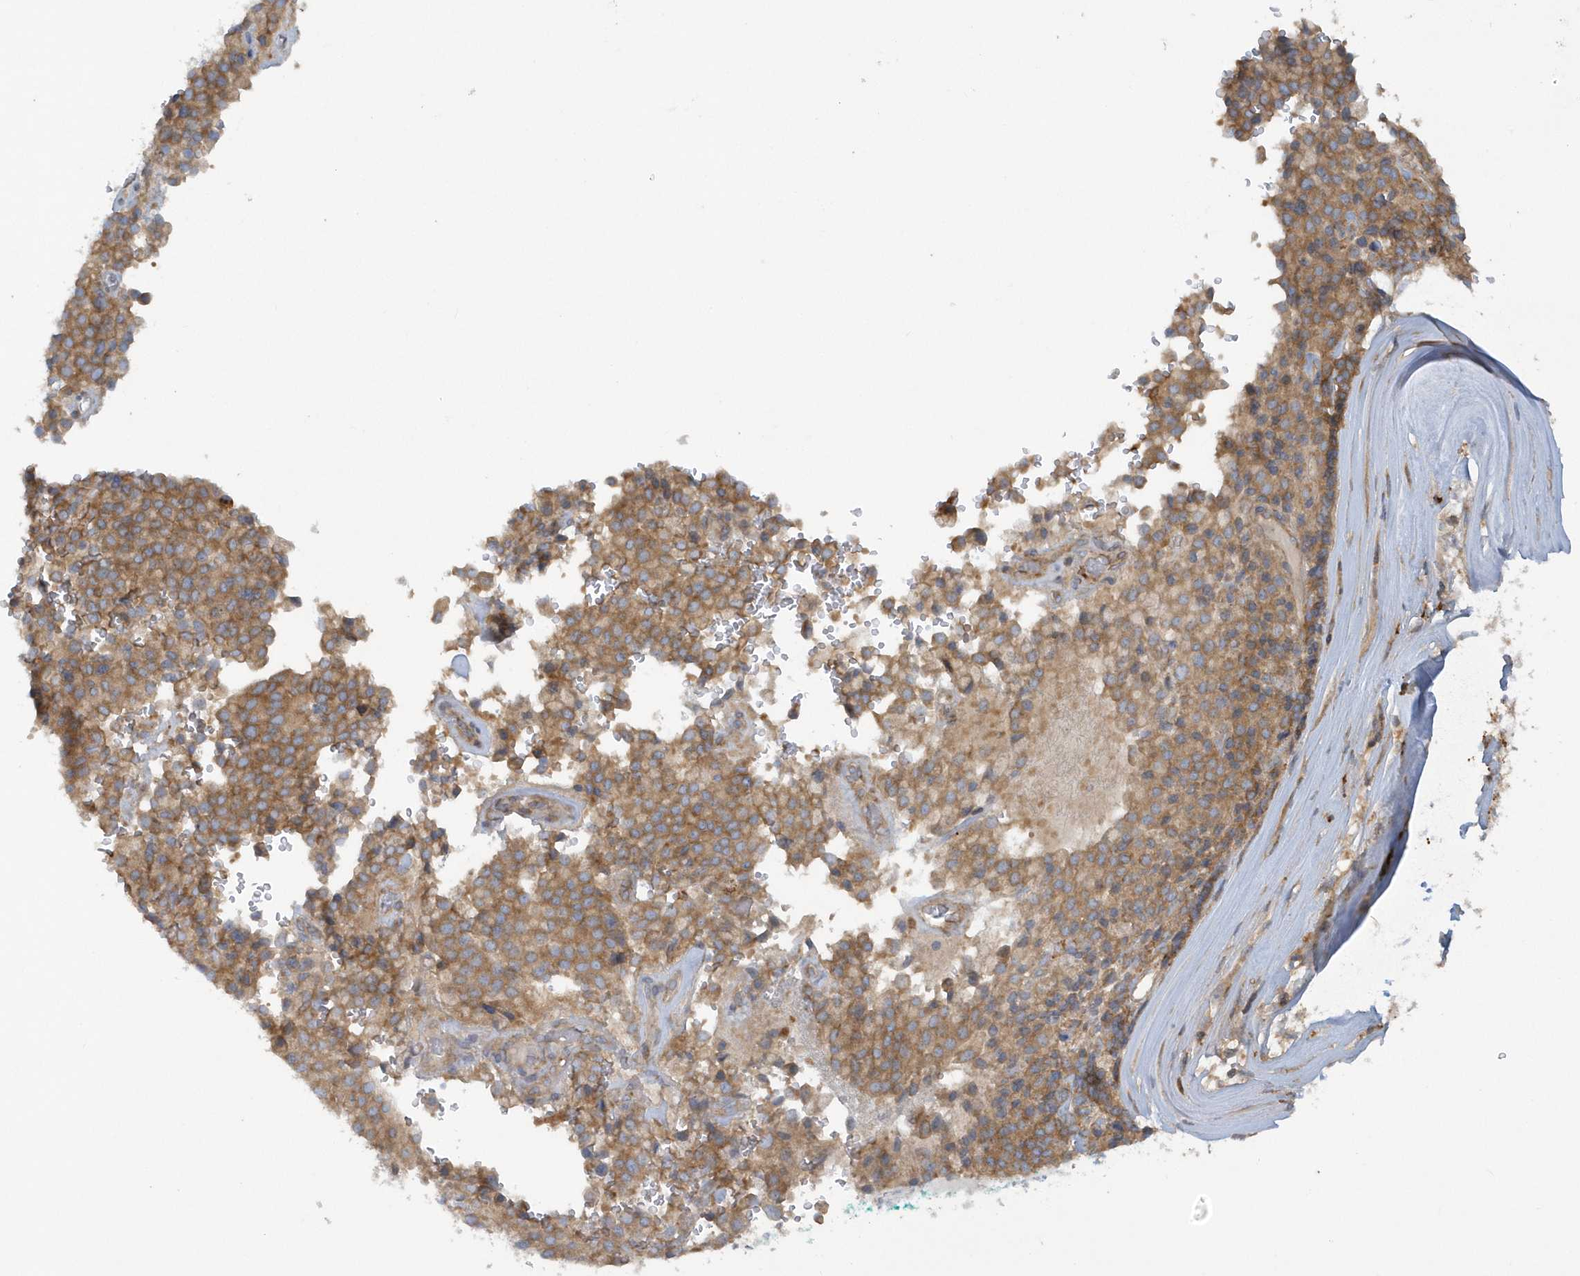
{"staining": {"intensity": "moderate", "quantity": ">75%", "location": "cytoplasmic/membranous"}, "tissue": "pancreatic cancer", "cell_type": "Tumor cells", "image_type": "cancer", "snomed": [{"axis": "morphology", "description": "Adenocarcinoma, NOS"}, {"axis": "topography", "description": "Pancreas"}], "caption": "Immunohistochemical staining of pancreatic cancer (adenocarcinoma) exhibits medium levels of moderate cytoplasmic/membranous positivity in approximately >75% of tumor cells.", "gene": "CNOT10", "patient": {"sex": "male", "age": 65}}